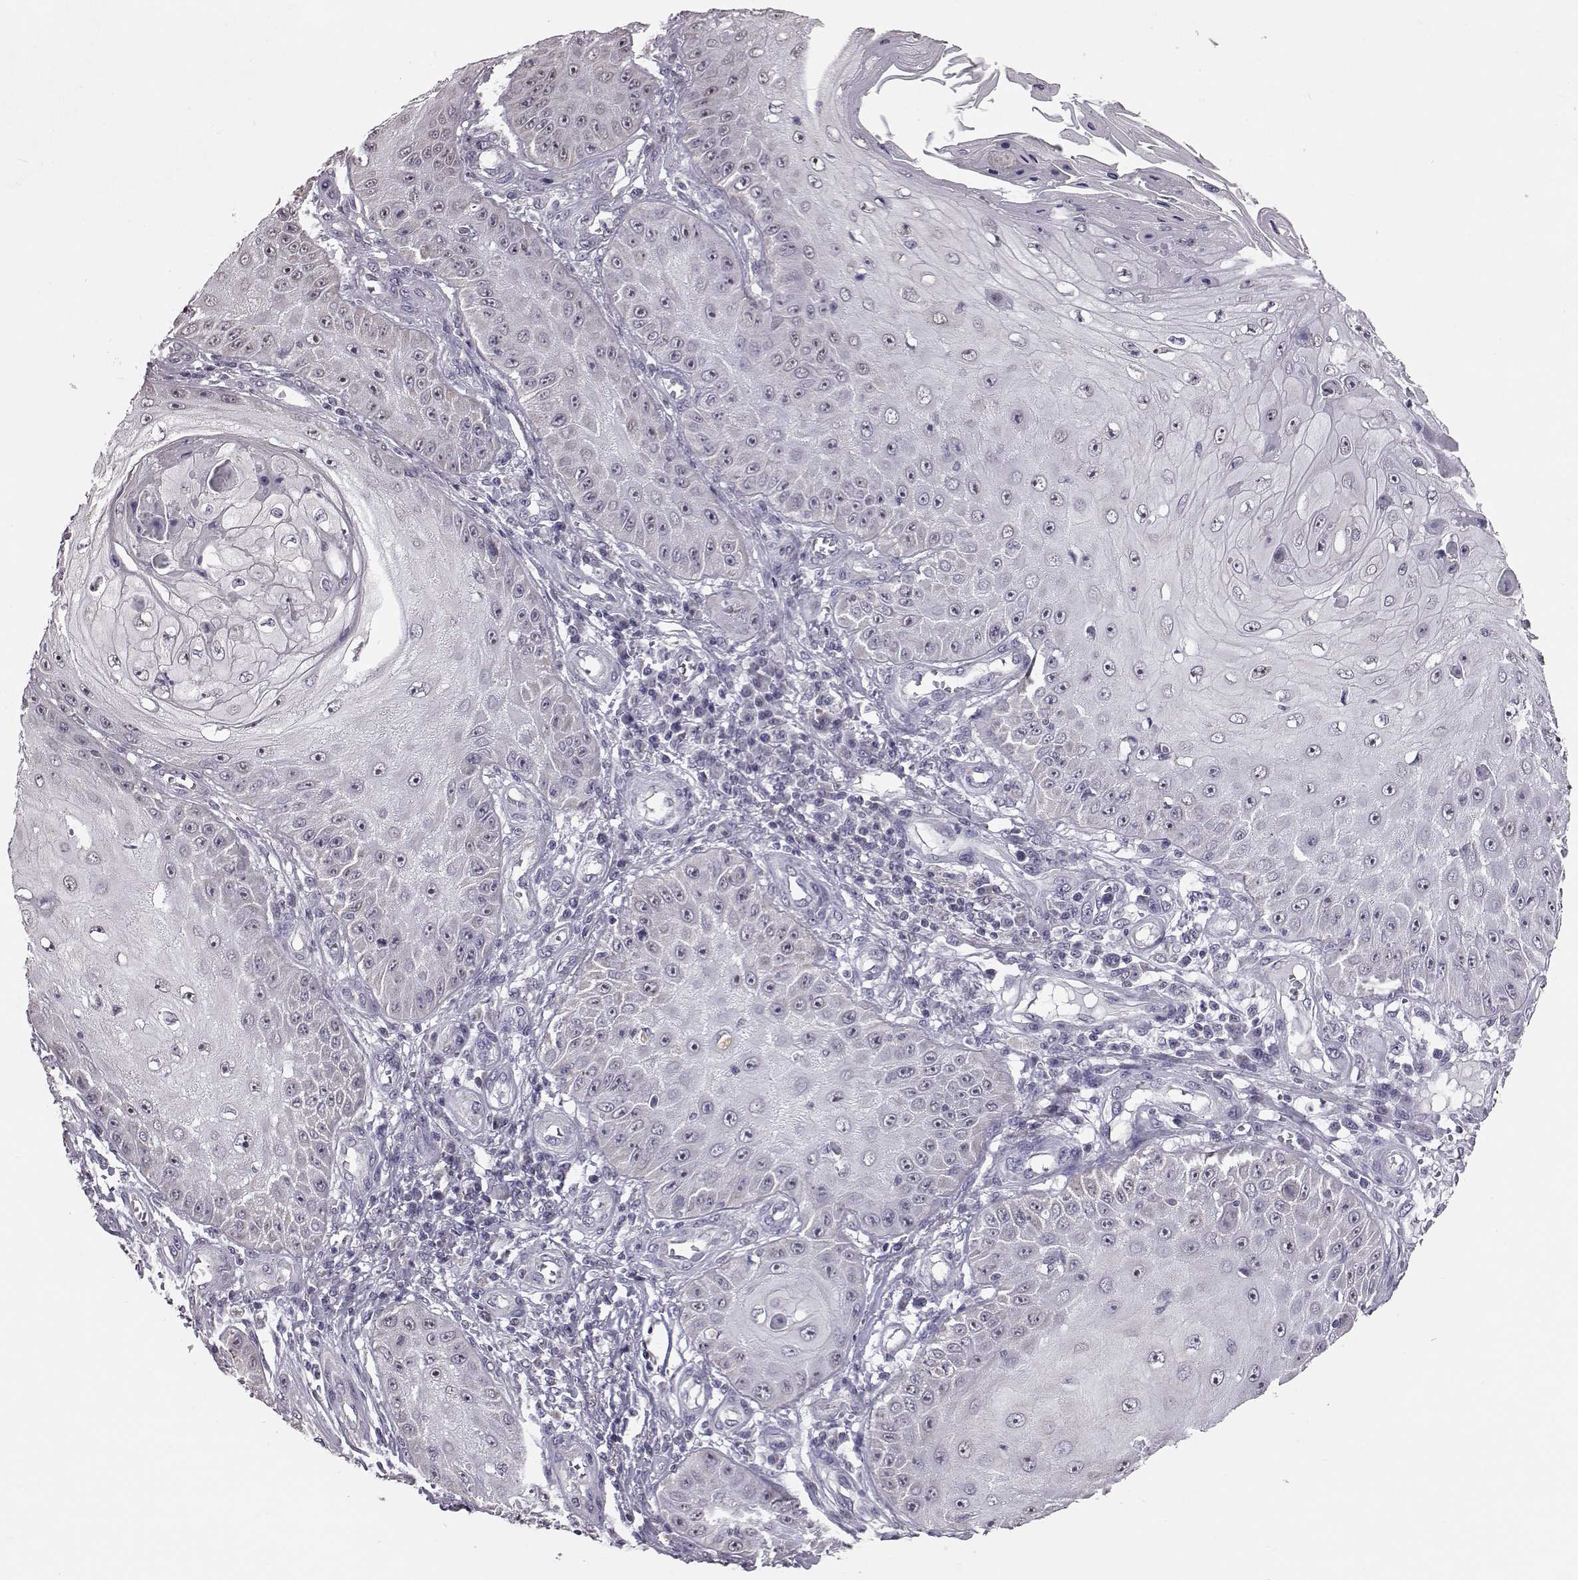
{"staining": {"intensity": "weak", "quantity": "<25%", "location": "nuclear"}, "tissue": "skin cancer", "cell_type": "Tumor cells", "image_type": "cancer", "snomed": [{"axis": "morphology", "description": "Squamous cell carcinoma, NOS"}, {"axis": "topography", "description": "Skin"}], "caption": "Micrograph shows no significant protein positivity in tumor cells of skin squamous cell carcinoma.", "gene": "ALDH3A1", "patient": {"sex": "male", "age": 70}}